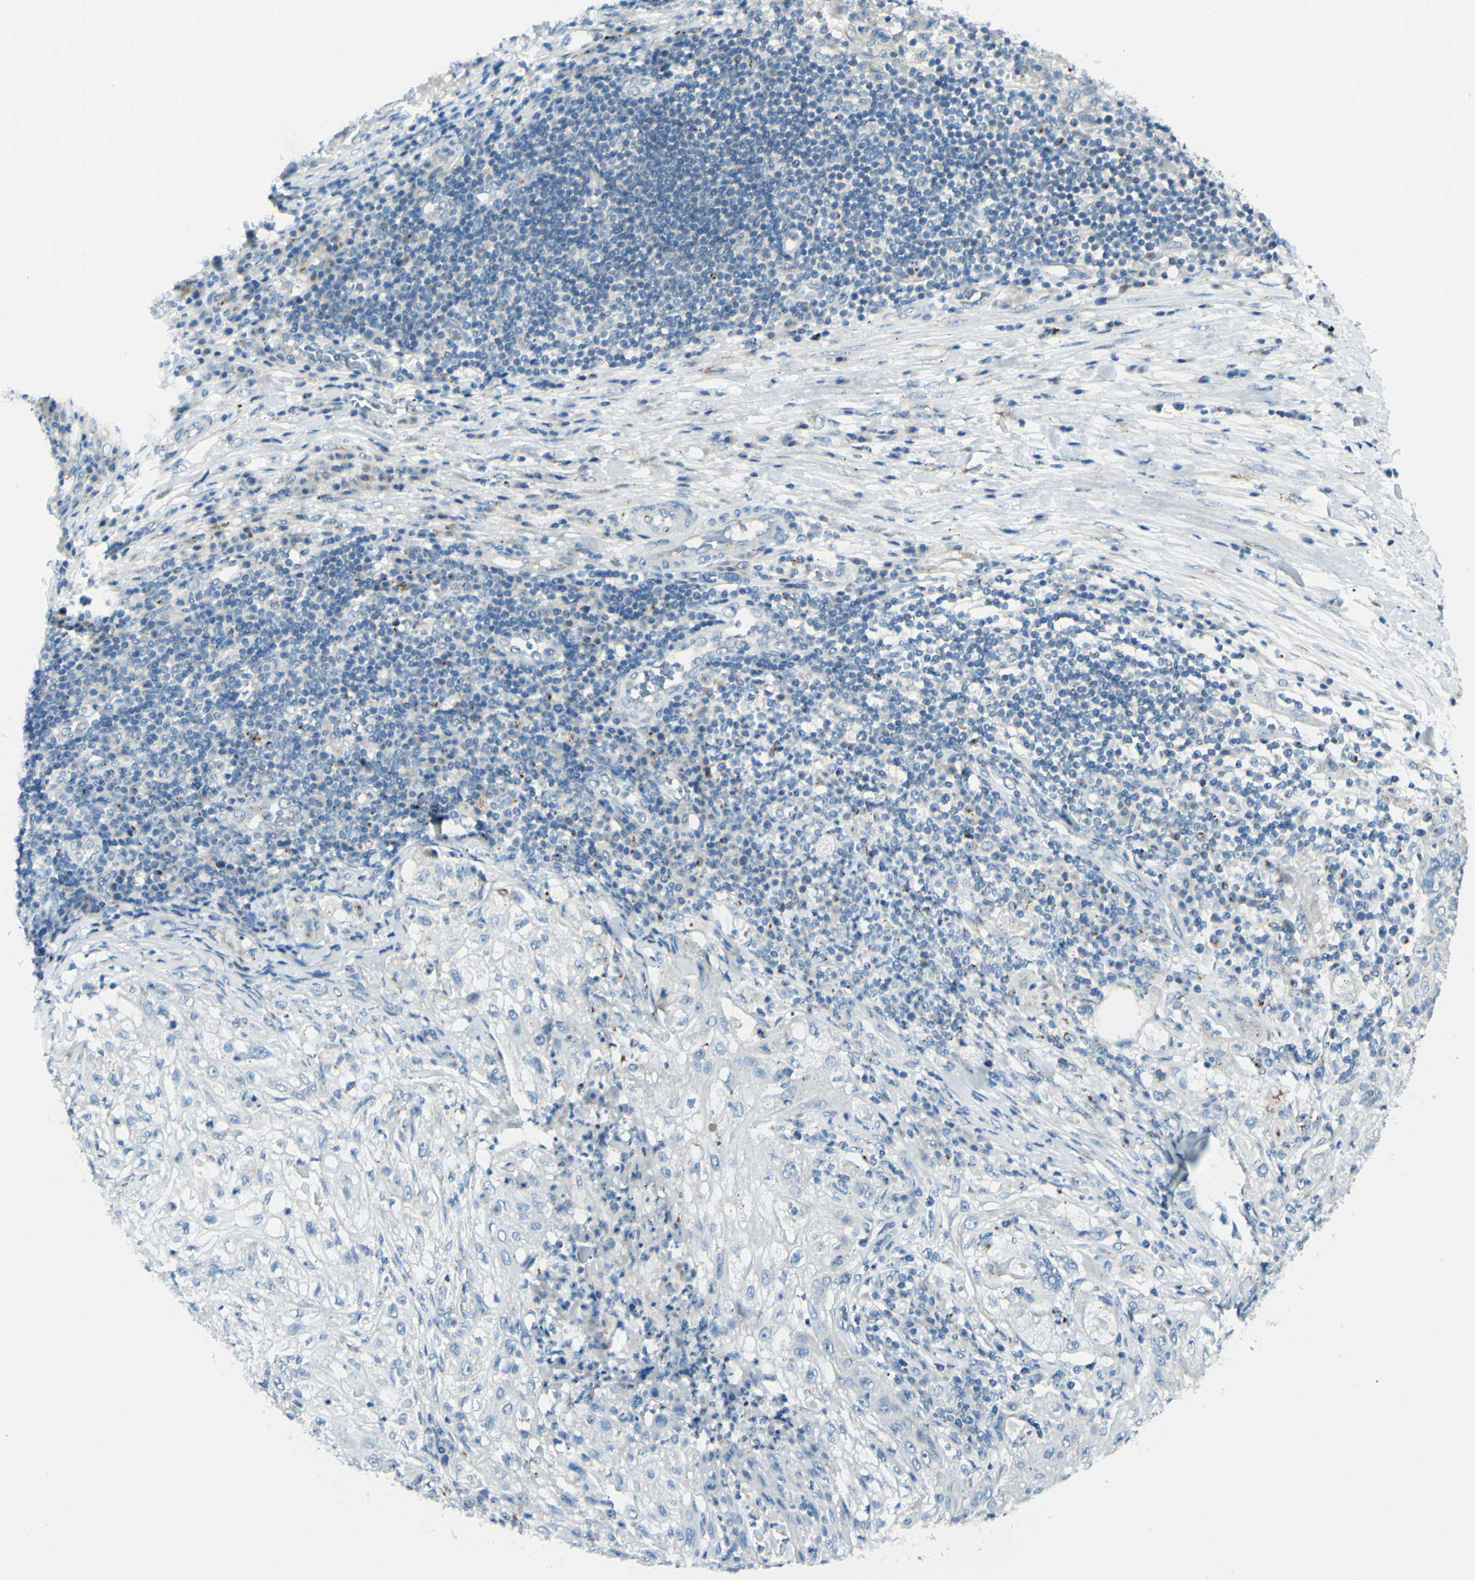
{"staining": {"intensity": "negative", "quantity": "none", "location": "none"}, "tissue": "lung cancer", "cell_type": "Tumor cells", "image_type": "cancer", "snomed": [{"axis": "morphology", "description": "Inflammation, NOS"}, {"axis": "morphology", "description": "Squamous cell carcinoma, NOS"}, {"axis": "topography", "description": "Lymph node"}, {"axis": "topography", "description": "Soft tissue"}, {"axis": "topography", "description": "Lung"}], "caption": "Squamous cell carcinoma (lung) was stained to show a protein in brown. There is no significant staining in tumor cells. (Stains: DAB IHC with hematoxylin counter stain, Microscopy: brightfield microscopy at high magnification).", "gene": "B4GALT1", "patient": {"sex": "male", "age": 66}}